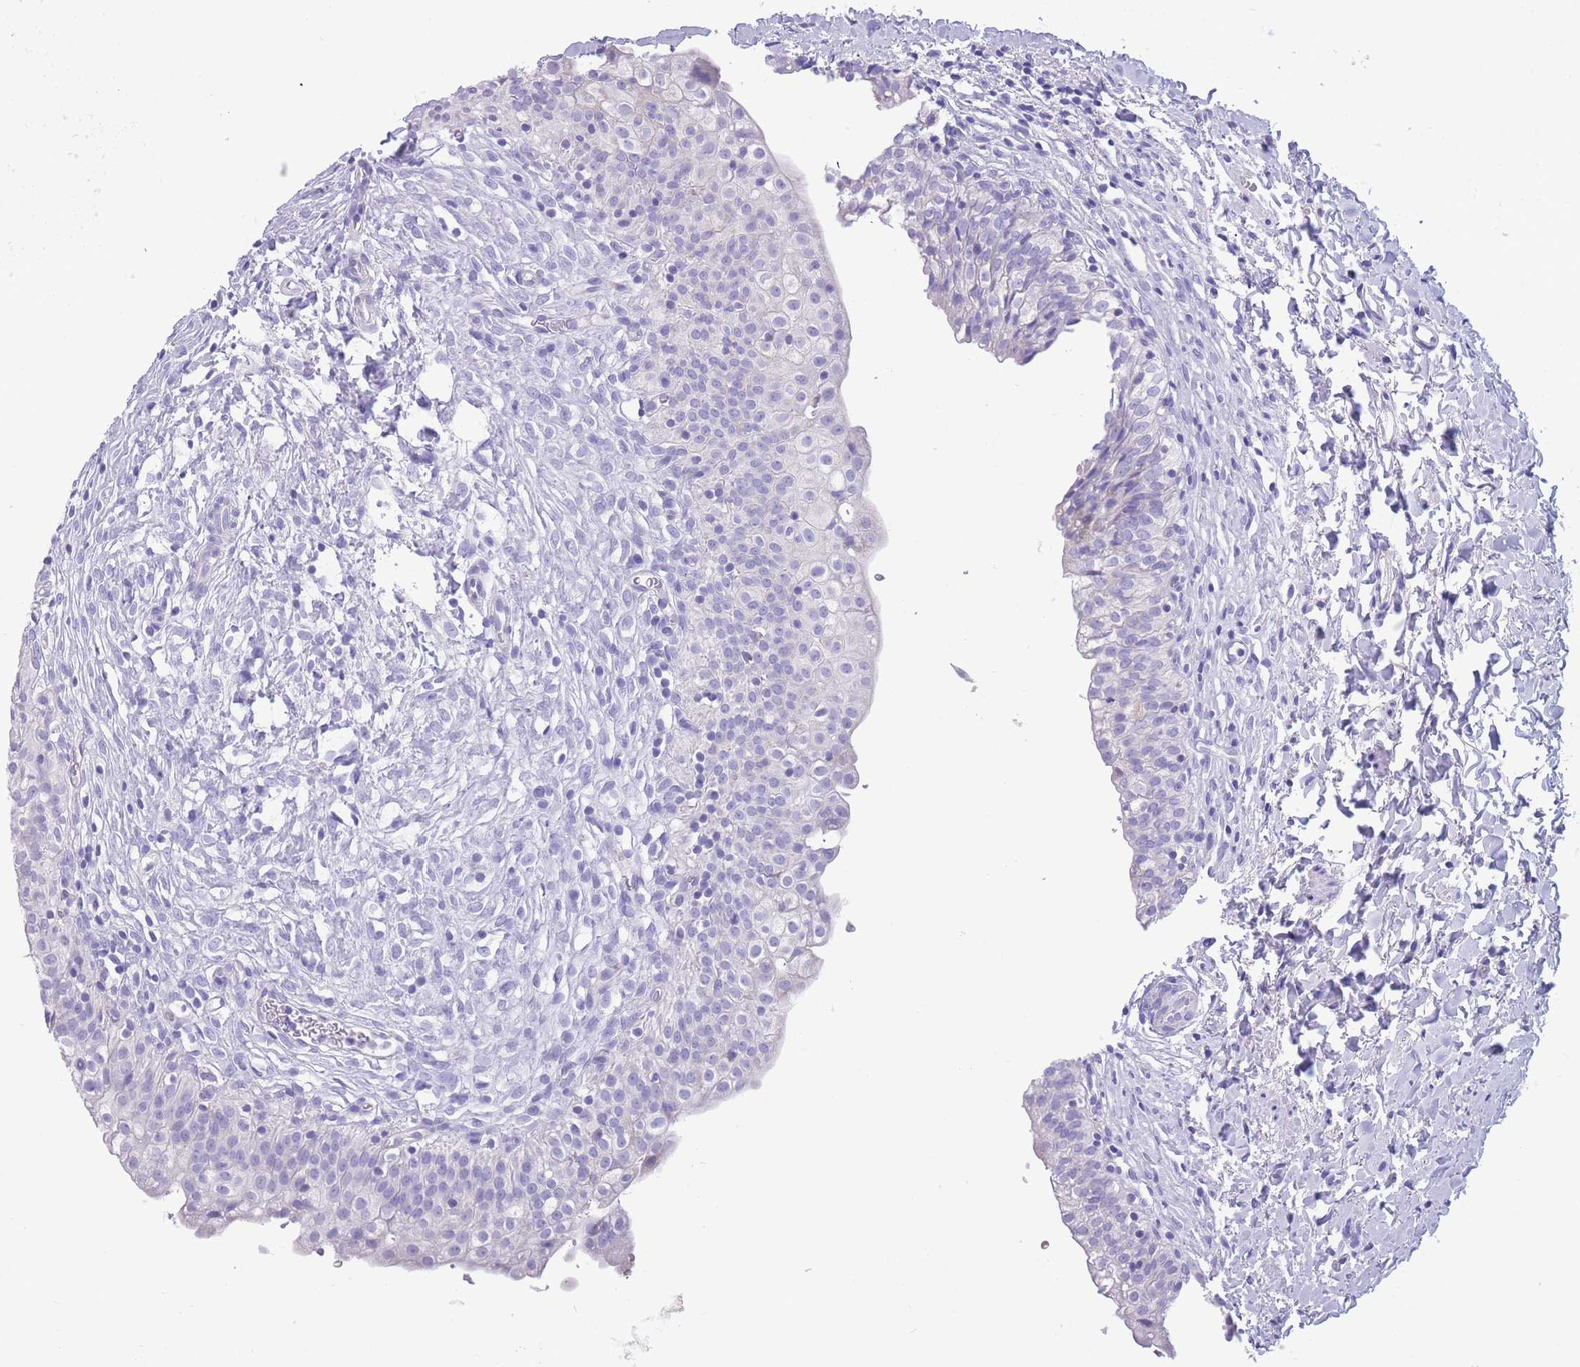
{"staining": {"intensity": "negative", "quantity": "none", "location": "none"}, "tissue": "urinary bladder", "cell_type": "Urothelial cells", "image_type": "normal", "snomed": [{"axis": "morphology", "description": "Normal tissue, NOS"}, {"axis": "topography", "description": "Urinary bladder"}], "caption": "An immunohistochemistry (IHC) image of normal urinary bladder is shown. There is no staining in urothelial cells of urinary bladder. (DAB IHC with hematoxylin counter stain).", "gene": "INTS2", "patient": {"sex": "male", "age": 55}}